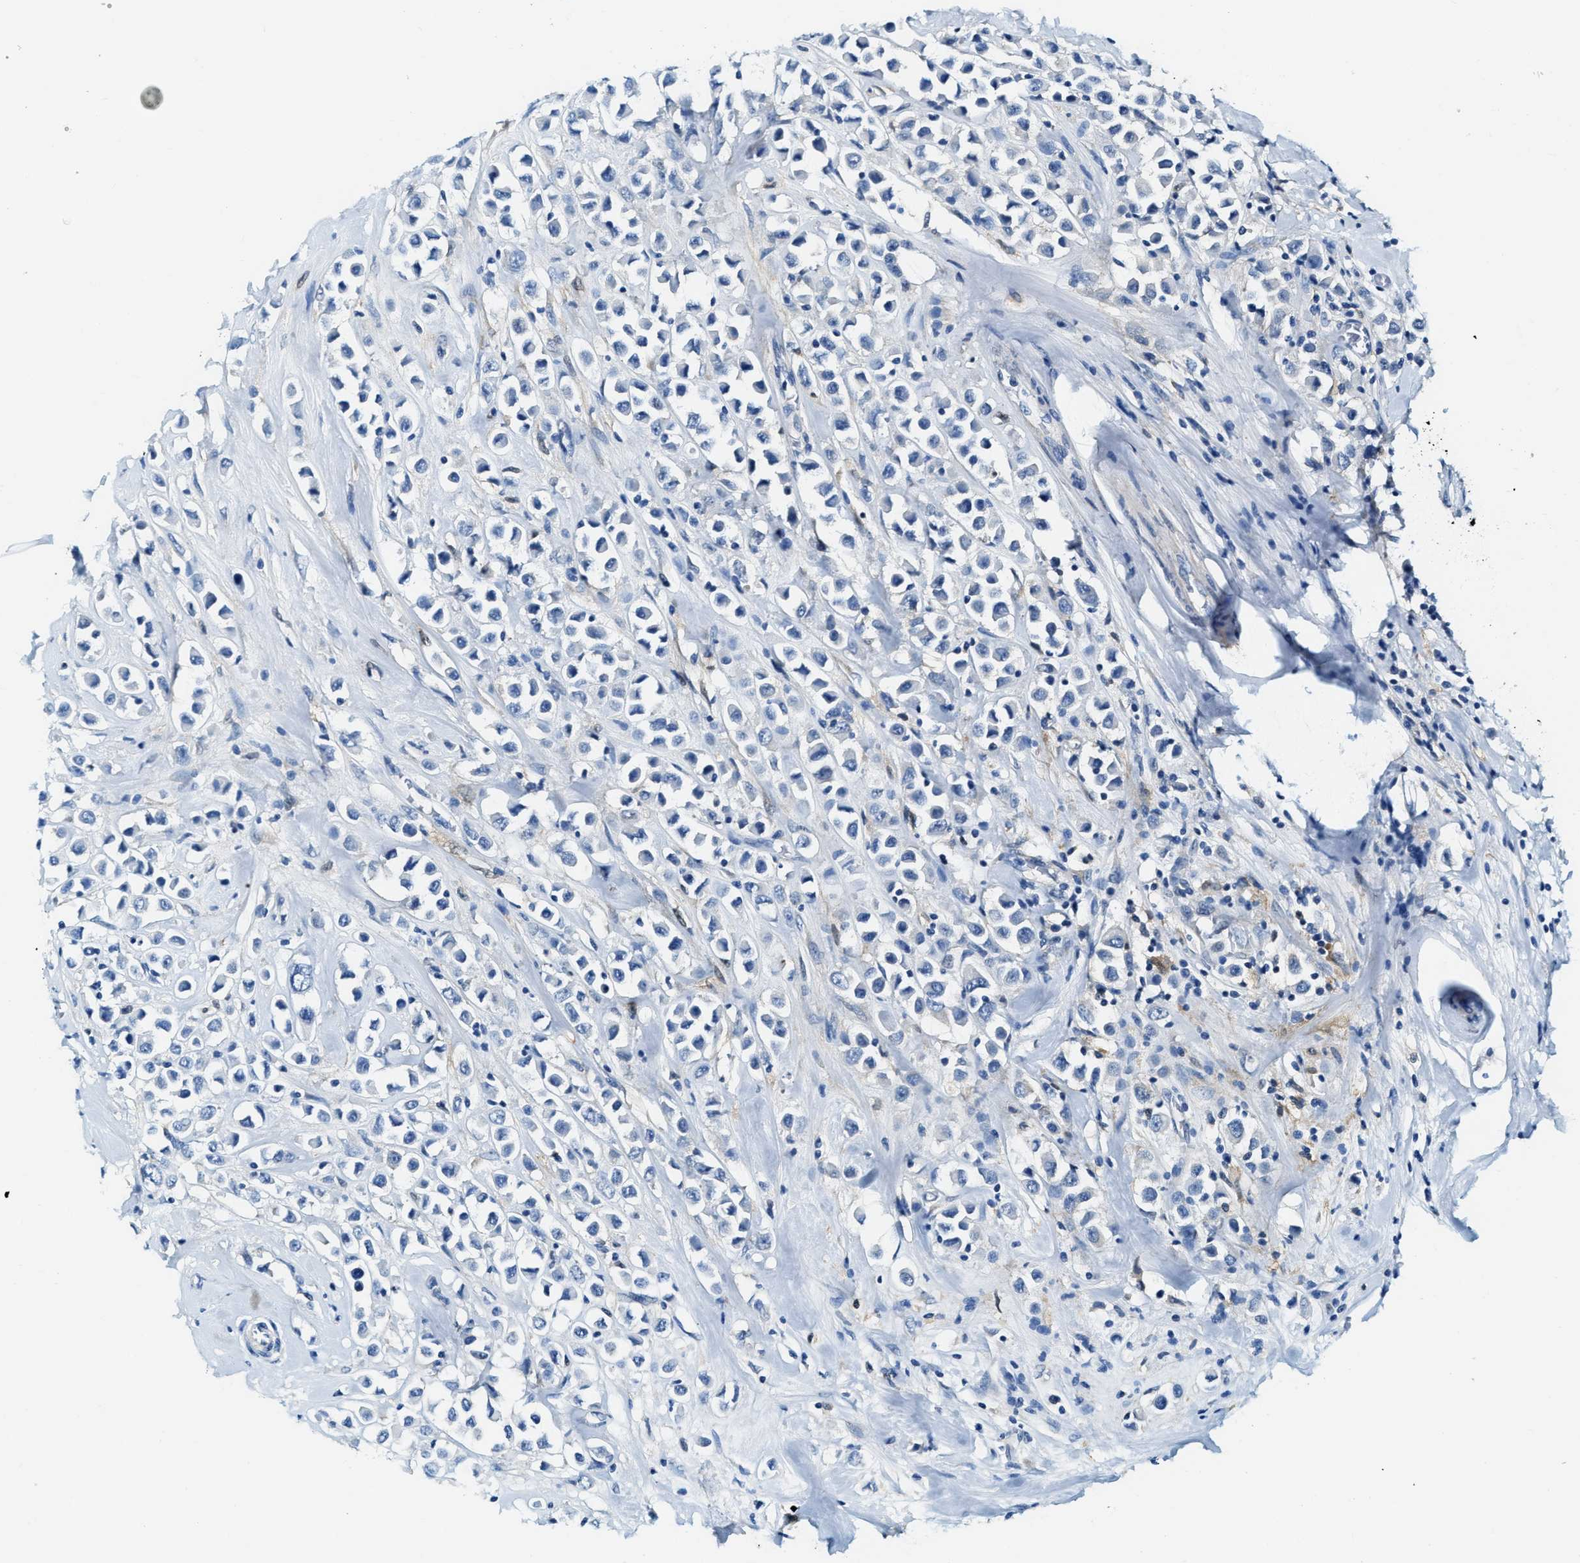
{"staining": {"intensity": "negative", "quantity": "none", "location": "none"}, "tissue": "breast cancer", "cell_type": "Tumor cells", "image_type": "cancer", "snomed": [{"axis": "morphology", "description": "Duct carcinoma"}, {"axis": "topography", "description": "Breast"}], "caption": "Tumor cells show no significant positivity in intraductal carcinoma (breast).", "gene": "EIF2AK2", "patient": {"sex": "female", "age": 61}}